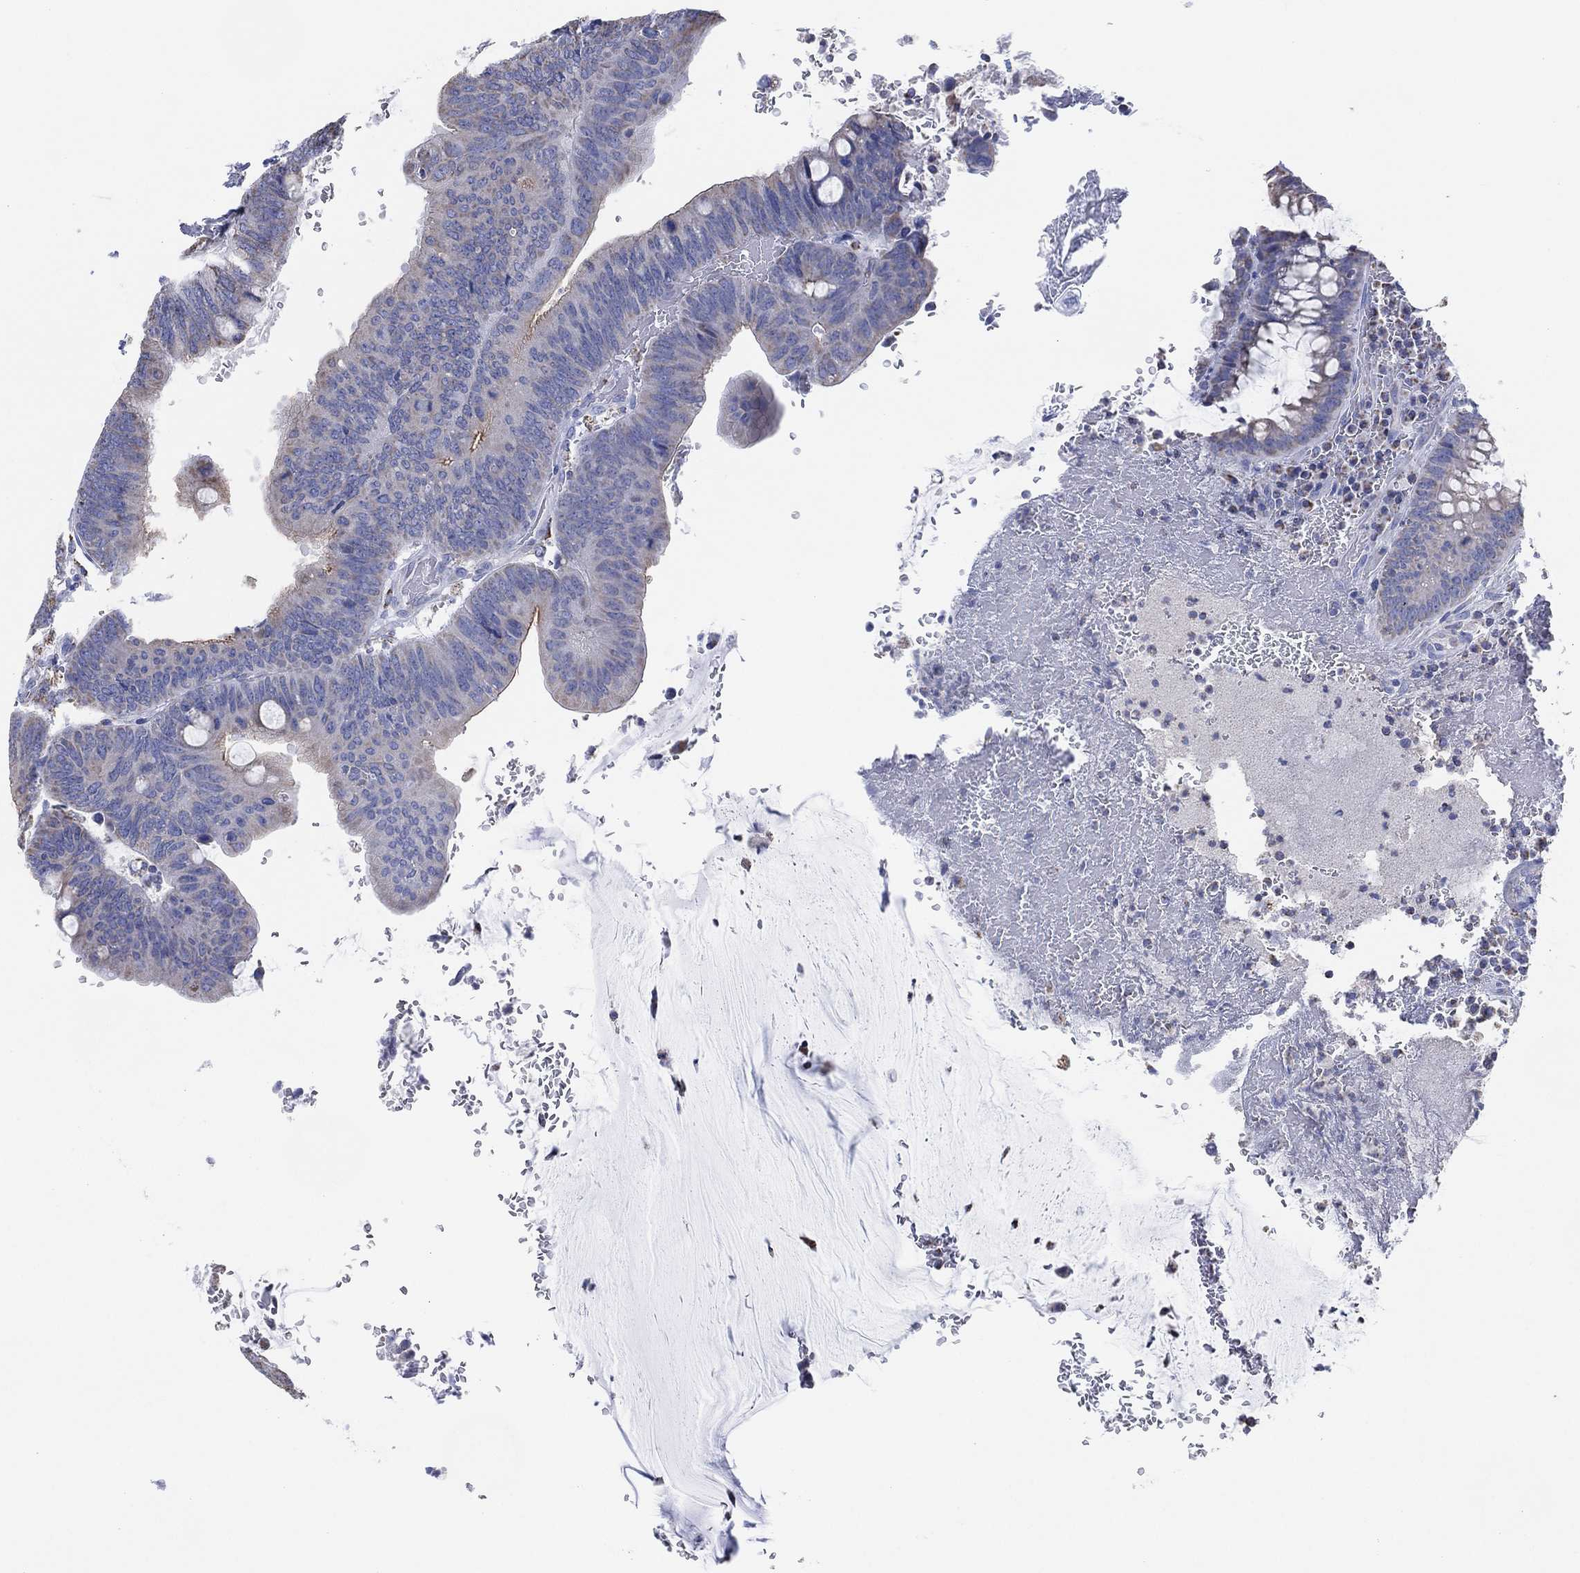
{"staining": {"intensity": "moderate", "quantity": "<25%", "location": "cytoplasmic/membranous"}, "tissue": "colorectal cancer", "cell_type": "Tumor cells", "image_type": "cancer", "snomed": [{"axis": "morphology", "description": "Normal tissue, NOS"}, {"axis": "morphology", "description": "Adenocarcinoma, NOS"}, {"axis": "topography", "description": "Rectum"}], "caption": "IHC of colorectal adenocarcinoma exhibits low levels of moderate cytoplasmic/membranous positivity in approximately <25% of tumor cells.", "gene": "CFTR", "patient": {"sex": "male", "age": 92}}